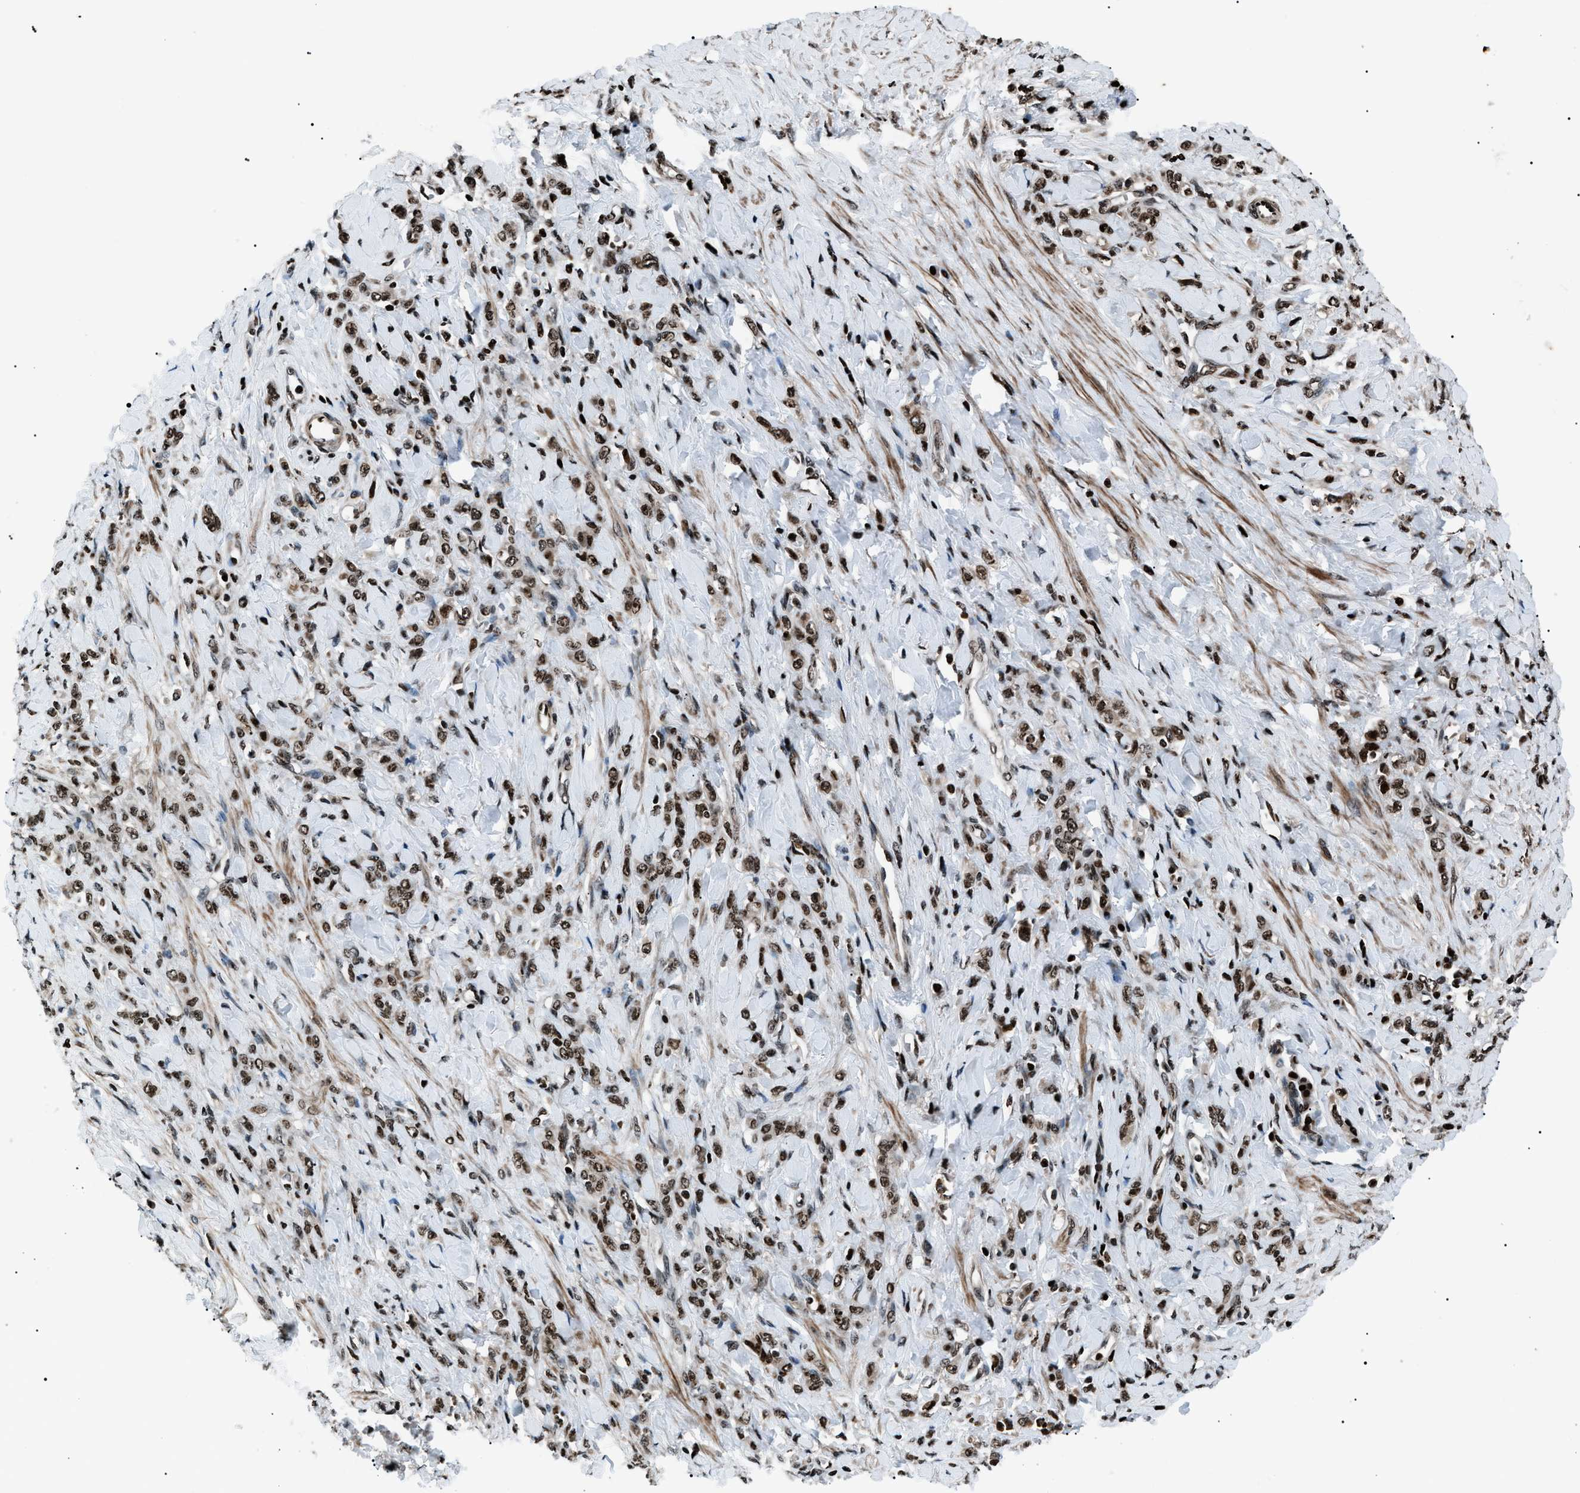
{"staining": {"intensity": "moderate", "quantity": ">75%", "location": "nuclear"}, "tissue": "stomach cancer", "cell_type": "Tumor cells", "image_type": "cancer", "snomed": [{"axis": "morphology", "description": "Adenocarcinoma, NOS"}, {"axis": "topography", "description": "Stomach"}], "caption": "Immunohistochemistry image of neoplastic tissue: stomach cancer stained using immunohistochemistry (IHC) exhibits medium levels of moderate protein expression localized specifically in the nuclear of tumor cells, appearing as a nuclear brown color.", "gene": "PRKX", "patient": {"sex": "male", "age": 82}}